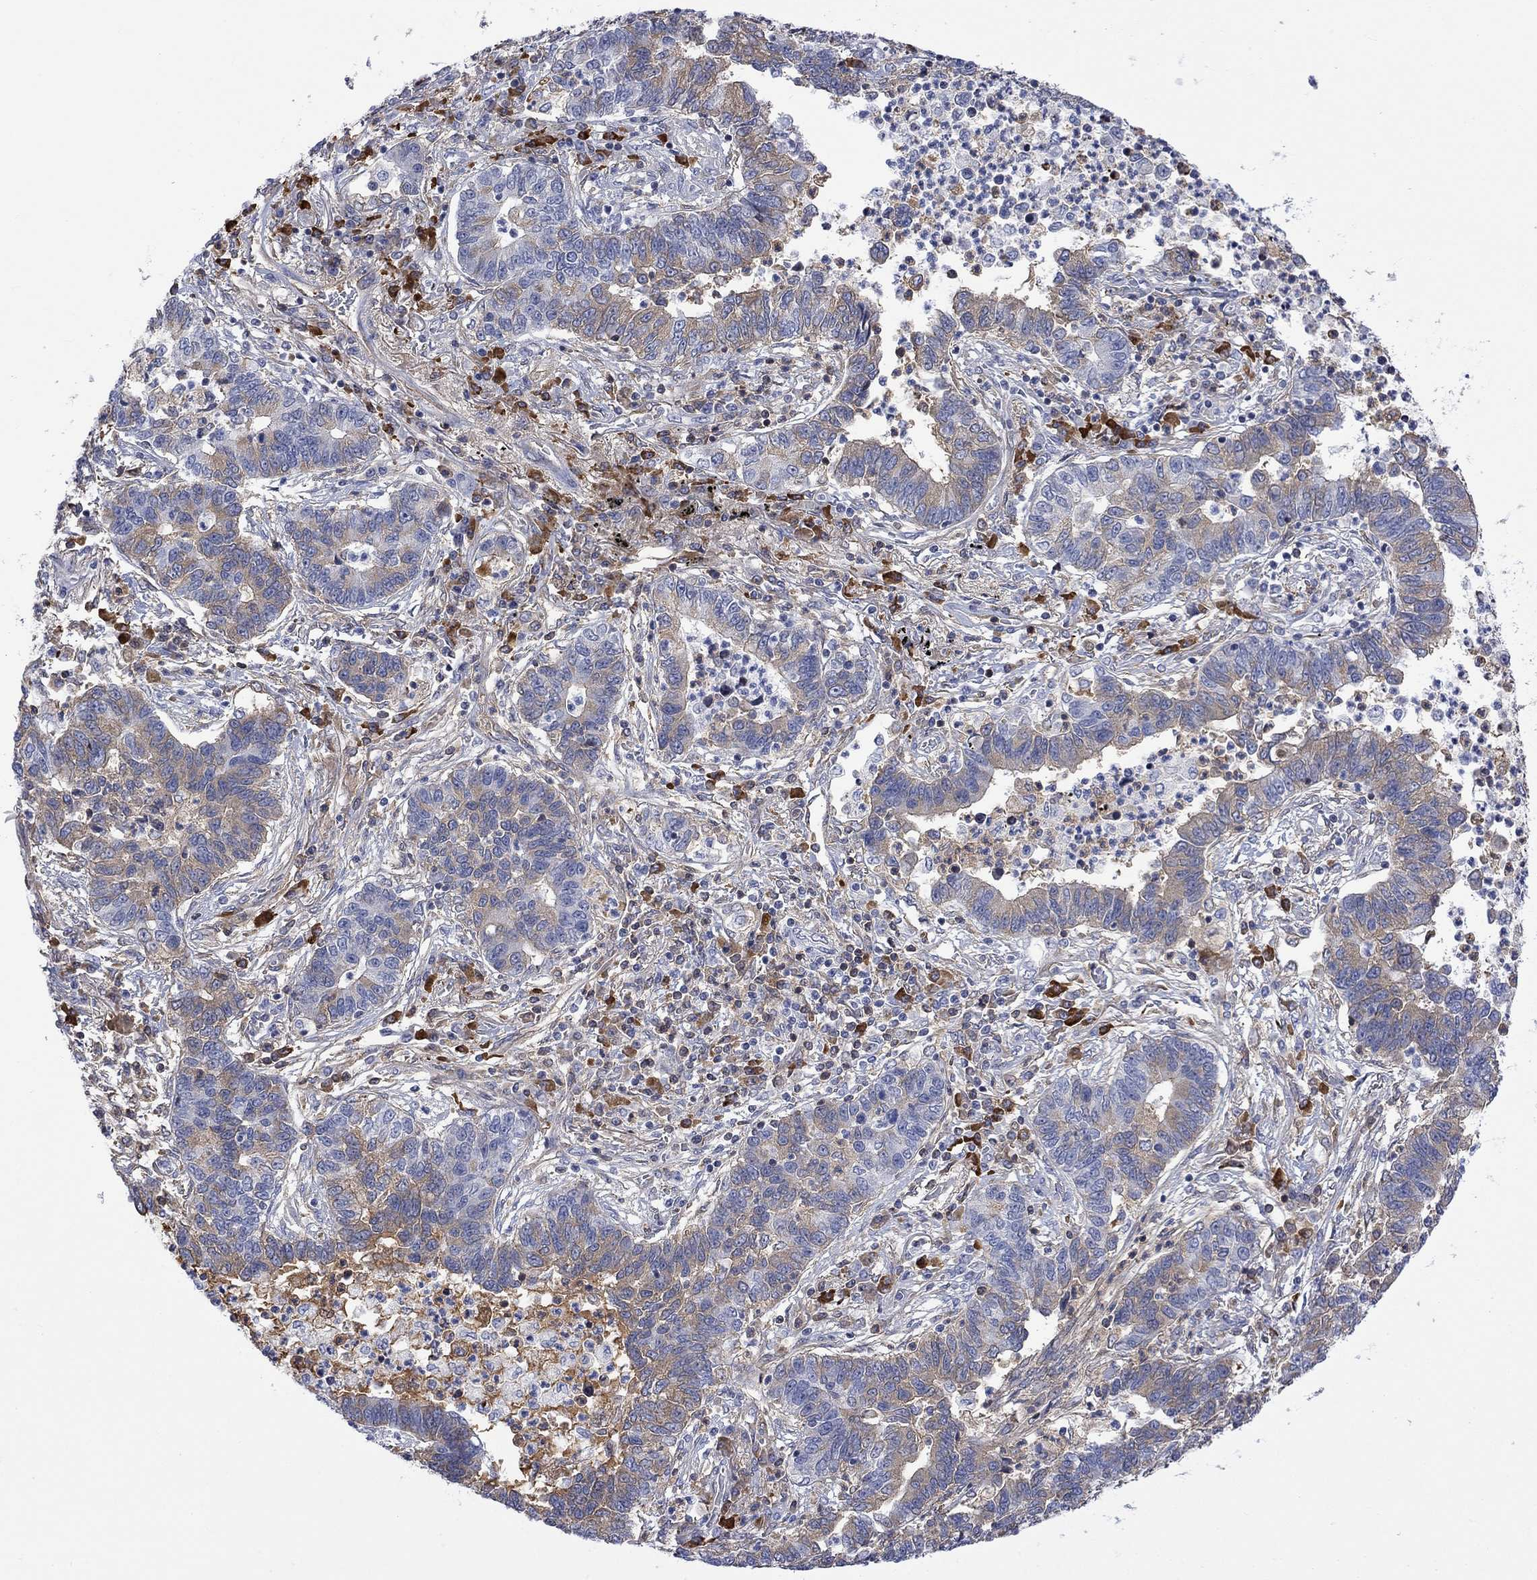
{"staining": {"intensity": "moderate", "quantity": "<25%", "location": "cytoplasmic/membranous"}, "tissue": "lung cancer", "cell_type": "Tumor cells", "image_type": "cancer", "snomed": [{"axis": "morphology", "description": "Adenocarcinoma, NOS"}, {"axis": "topography", "description": "Lung"}], "caption": "Immunohistochemical staining of human lung cancer (adenocarcinoma) displays low levels of moderate cytoplasmic/membranous protein staining in about <25% of tumor cells.", "gene": "DCX", "patient": {"sex": "female", "age": 57}}